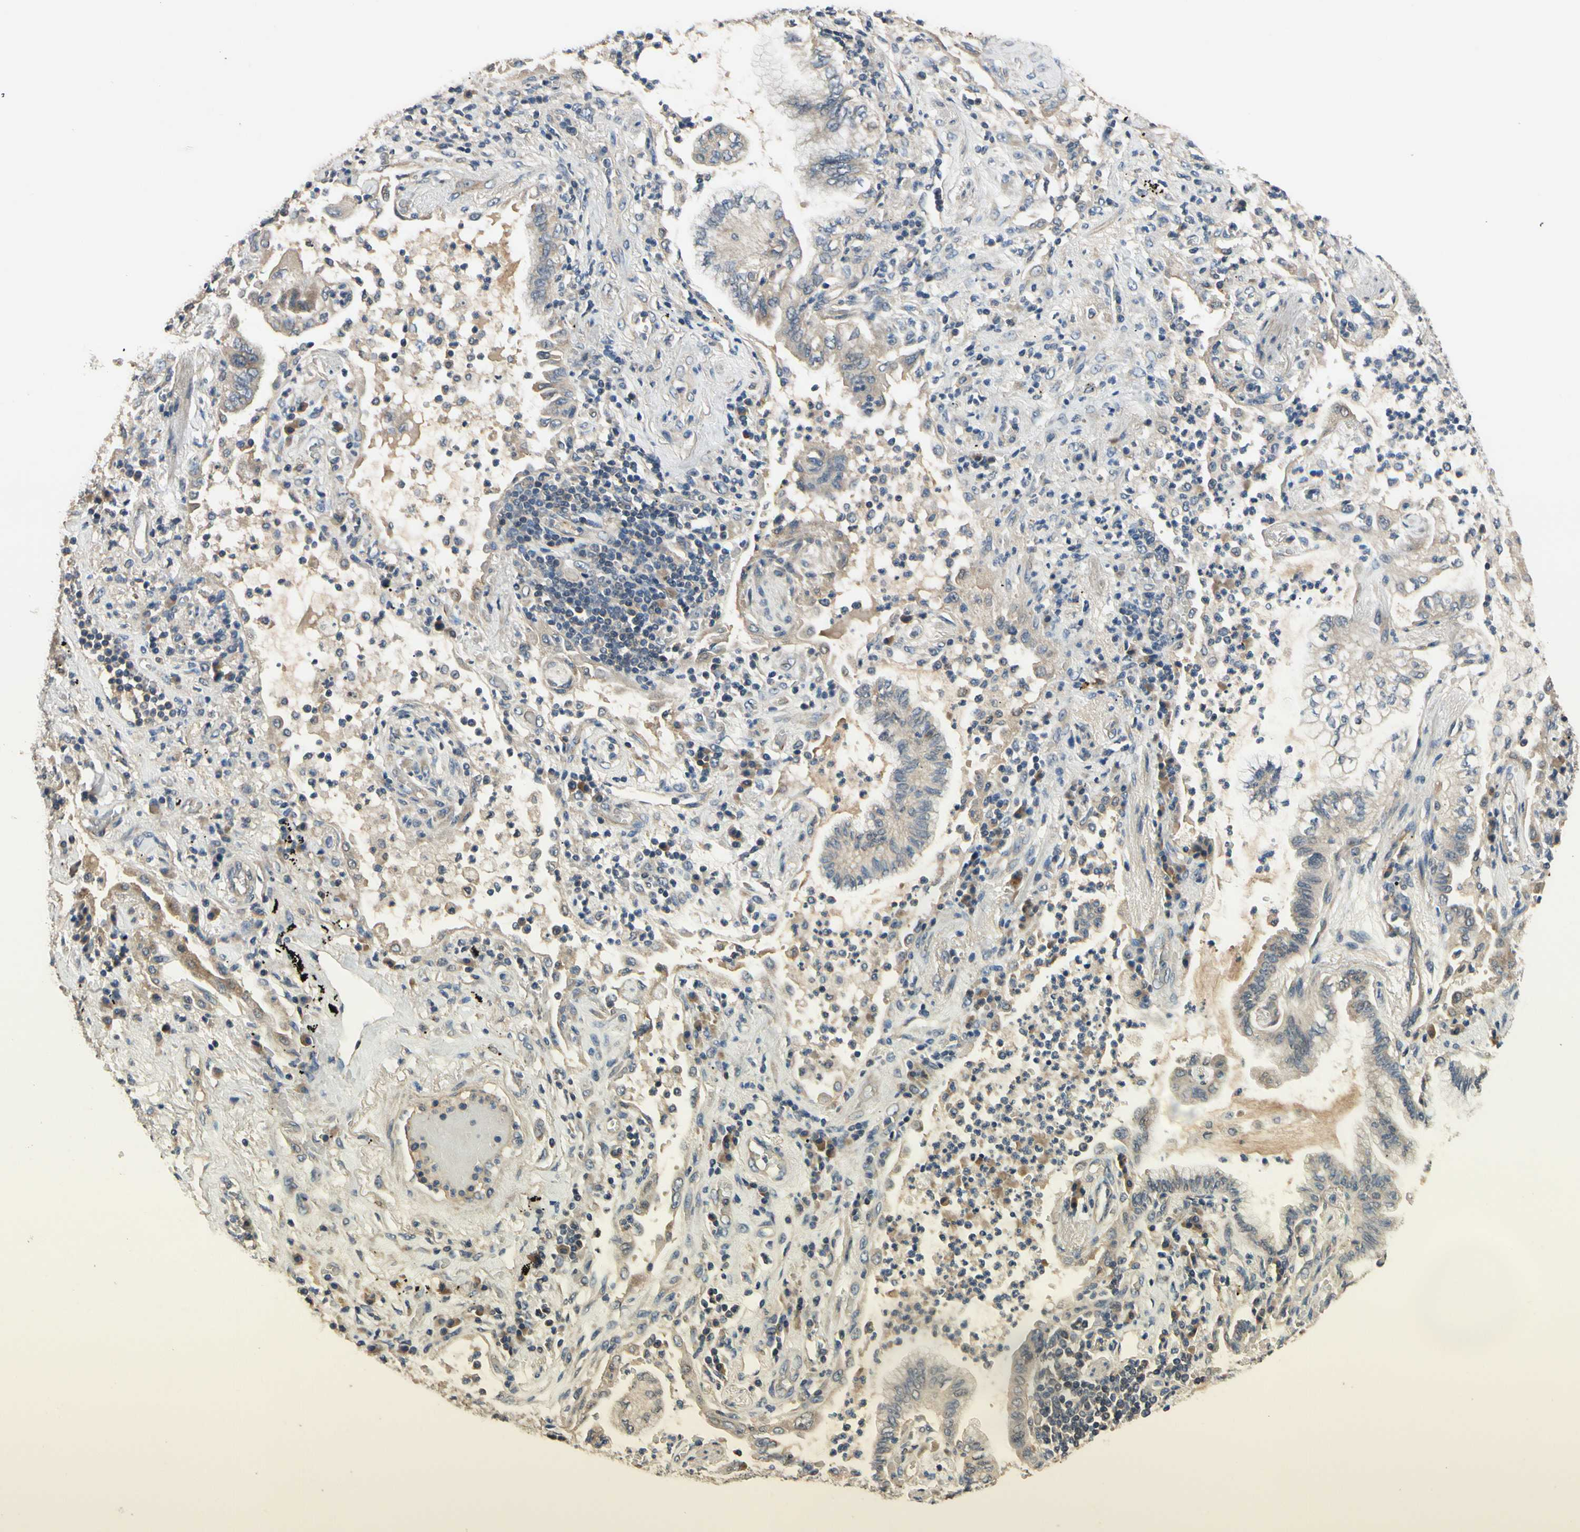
{"staining": {"intensity": "weak", "quantity": "<25%", "location": "cytoplasmic/membranous"}, "tissue": "lung cancer", "cell_type": "Tumor cells", "image_type": "cancer", "snomed": [{"axis": "morphology", "description": "Normal tissue, NOS"}, {"axis": "morphology", "description": "Adenocarcinoma, NOS"}, {"axis": "topography", "description": "Bronchus"}, {"axis": "topography", "description": "Lung"}], "caption": "Lung adenocarcinoma was stained to show a protein in brown. There is no significant positivity in tumor cells. (Immunohistochemistry (ihc), brightfield microscopy, high magnification).", "gene": "ALKBH3", "patient": {"sex": "female", "age": 70}}